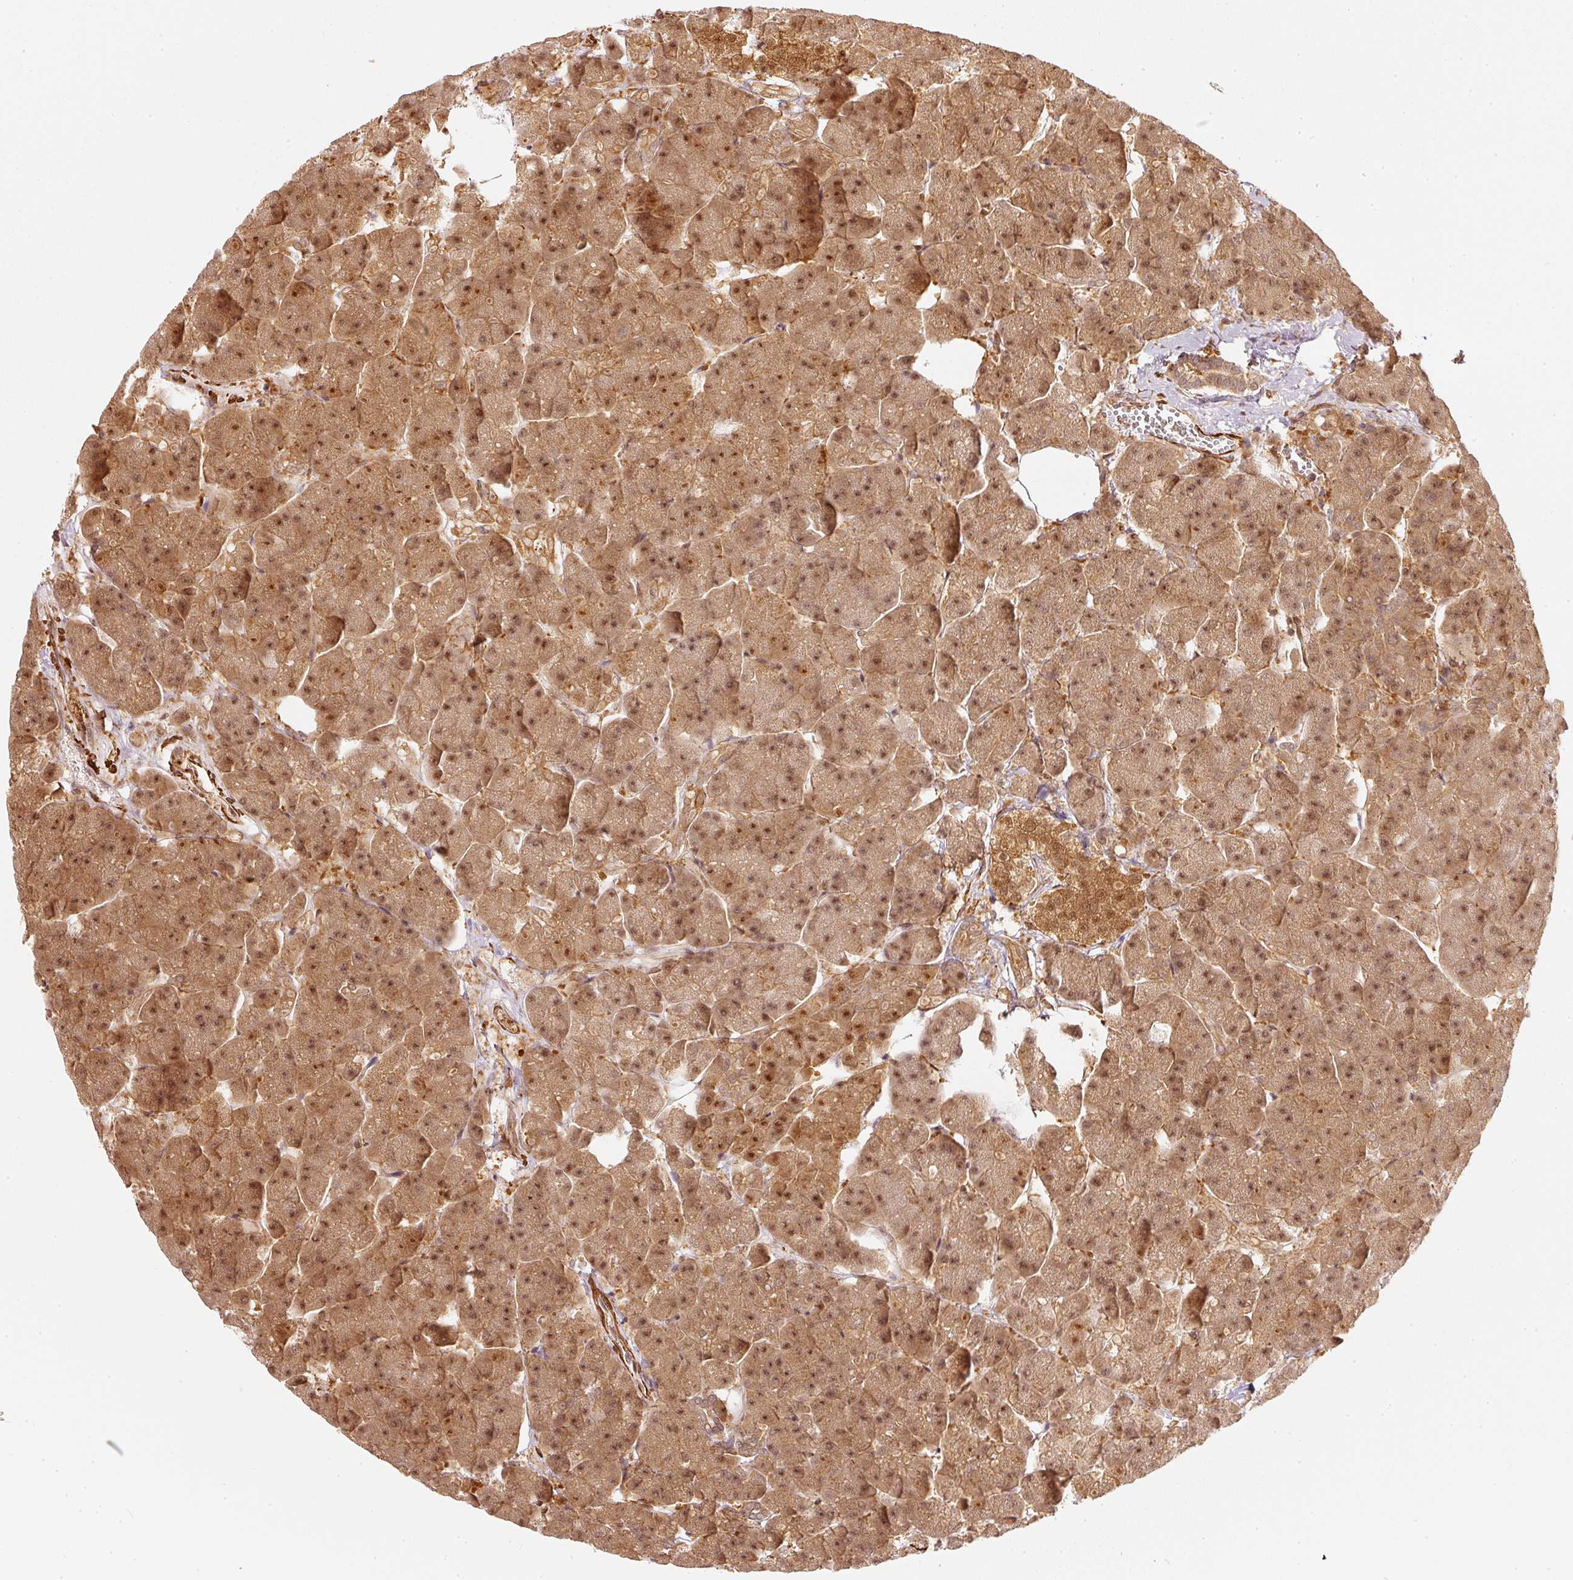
{"staining": {"intensity": "moderate", "quantity": ">75%", "location": "cytoplasmic/membranous,nuclear"}, "tissue": "pancreas", "cell_type": "Exocrine glandular cells", "image_type": "normal", "snomed": [{"axis": "morphology", "description": "Normal tissue, NOS"}, {"axis": "topography", "description": "Pancreas"}, {"axis": "topography", "description": "Peripheral nerve tissue"}], "caption": "Immunohistochemical staining of benign pancreas displays >75% levels of moderate cytoplasmic/membranous,nuclear protein expression in approximately >75% of exocrine glandular cells. Using DAB (brown) and hematoxylin (blue) stains, captured at high magnification using brightfield microscopy.", "gene": "PSMD1", "patient": {"sex": "male", "age": 54}}